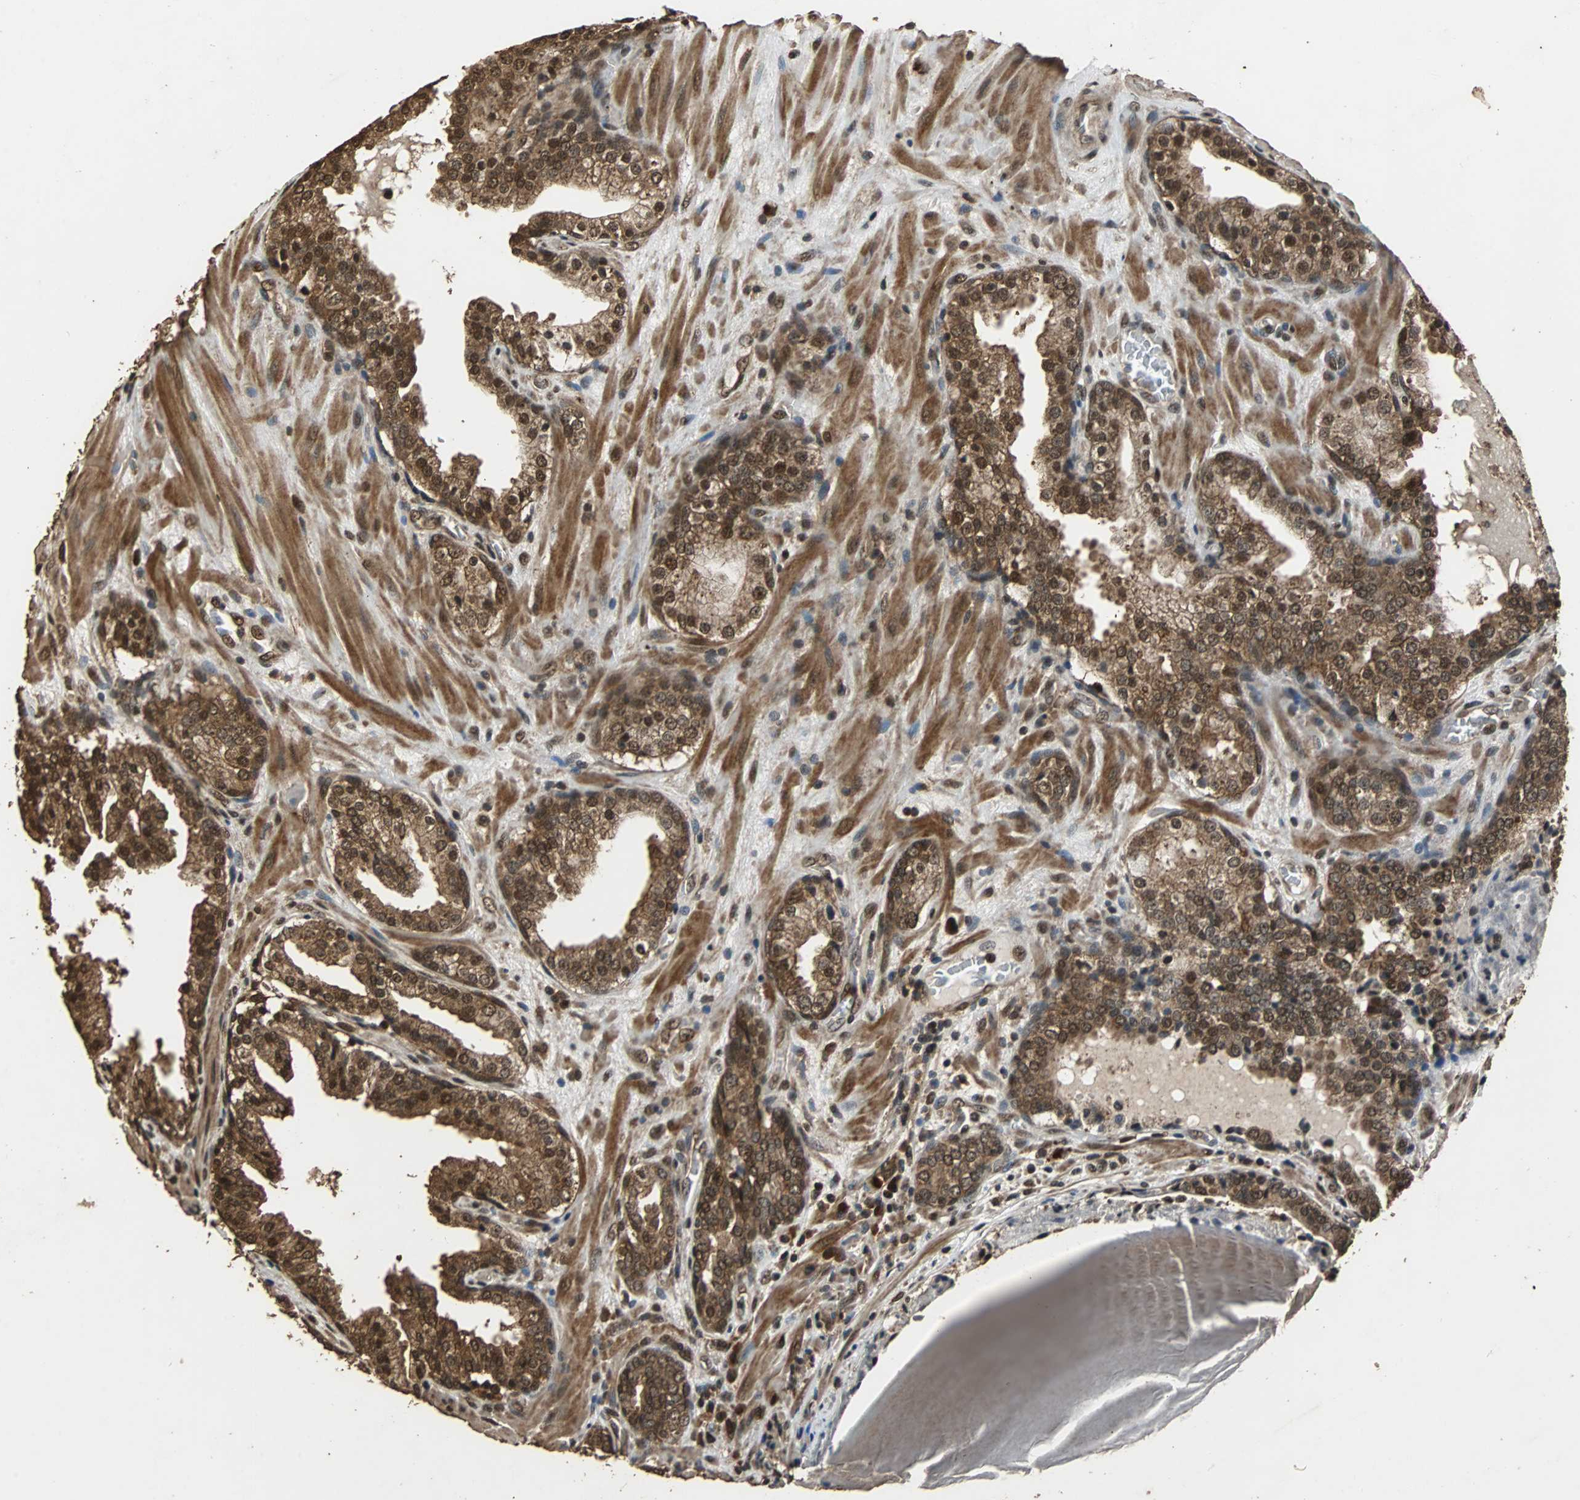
{"staining": {"intensity": "strong", "quantity": ">75%", "location": "cytoplasmic/membranous,nuclear"}, "tissue": "prostate cancer", "cell_type": "Tumor cells", "image_type": "cancer", "snomed": [{"axis": "morphology", "description": "Adenocarcinoma, High grade"}, {"axis": "topography", "description": "Prostate"}], "caption": "Prostate cancer (adenocarcinoma (high-grade)) stained with a protein marker displays strong staining in tumor cells.", "gene": "ZNF18", "patient": {"sex": "male", "age": 68}}